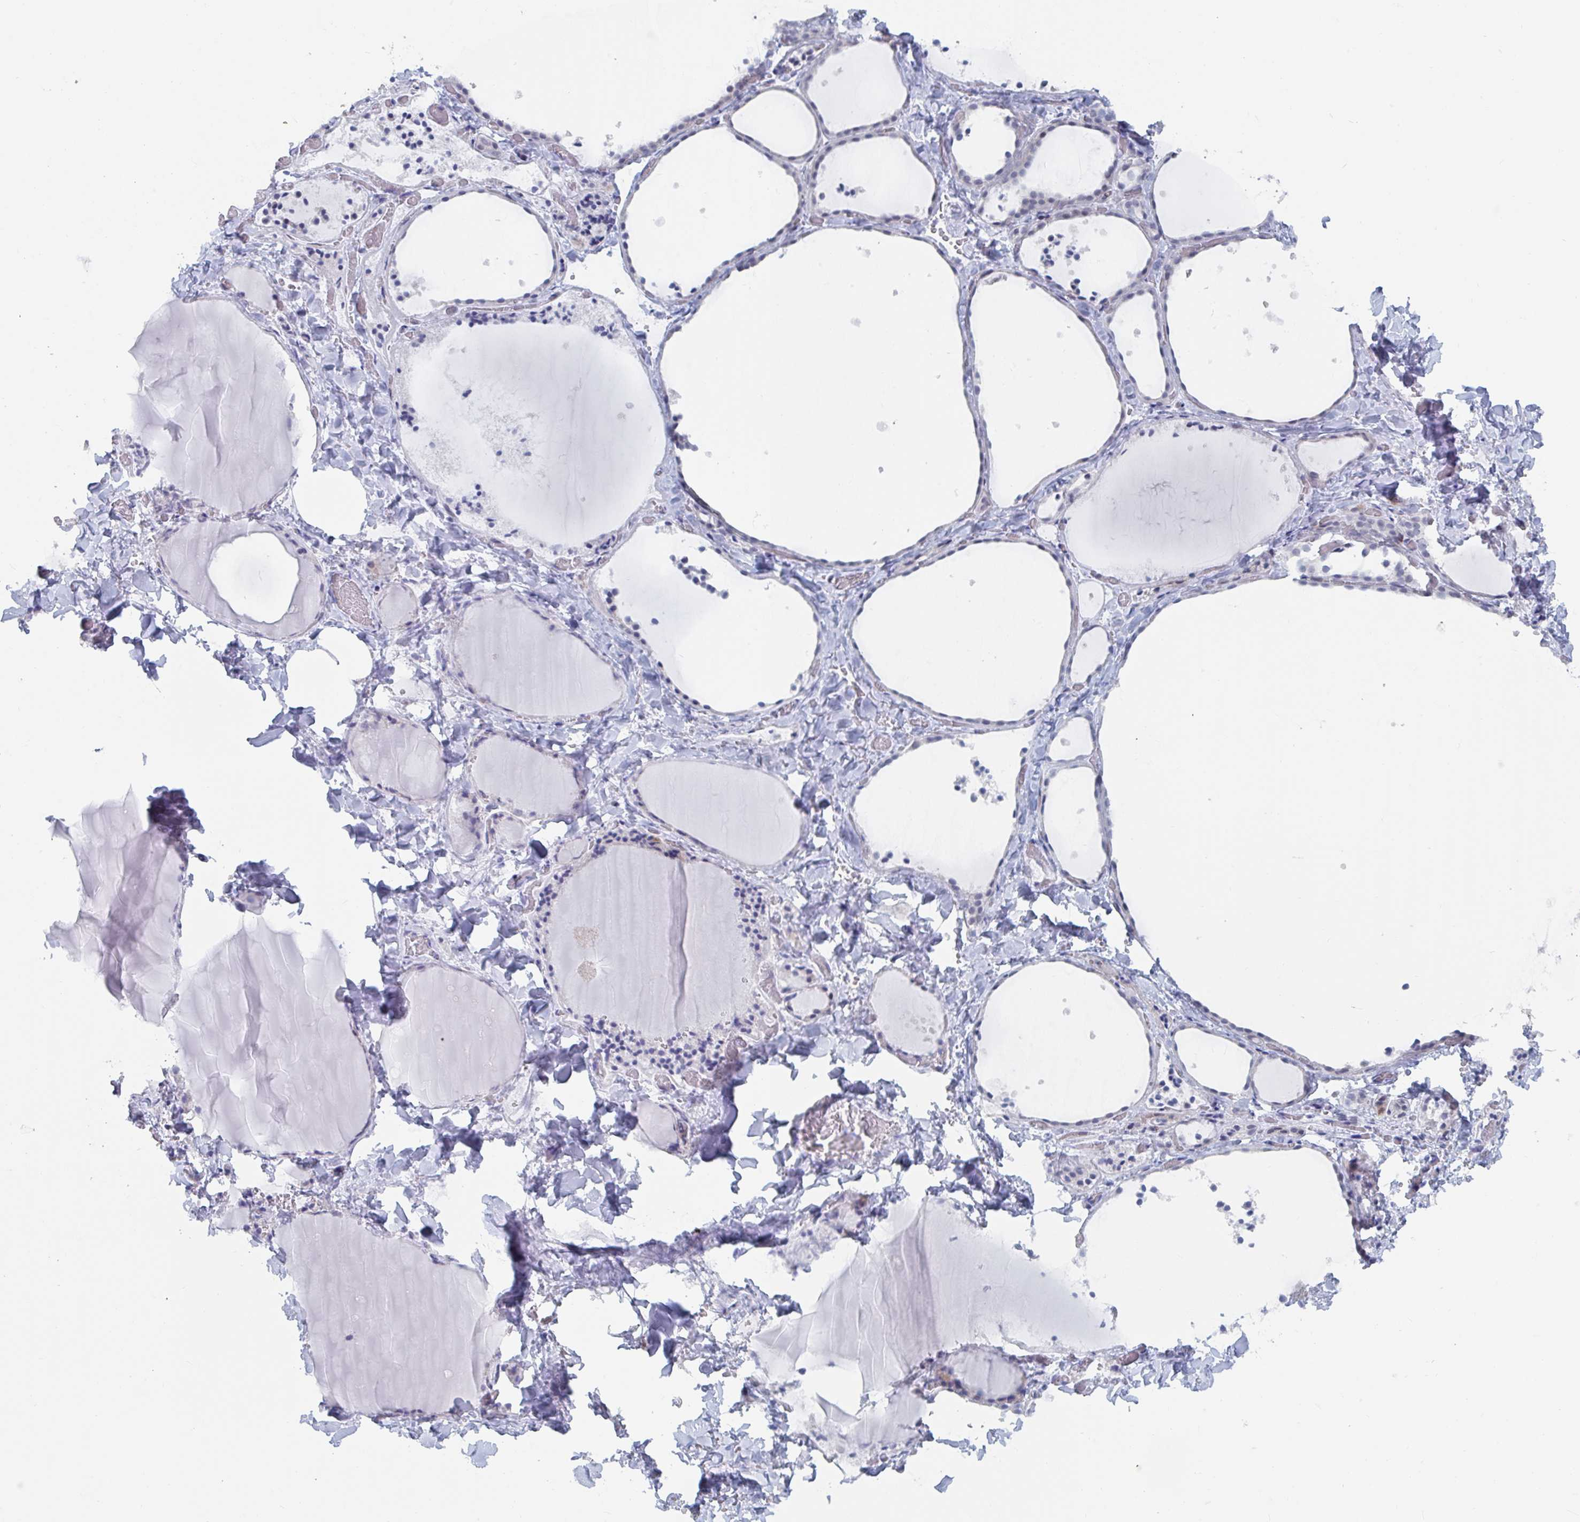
{"staining": {"intensity": "weak", "quantity": "<25%", "location": "nuclear"}, "tissue": "thyroid gland", "cell_type": "Glandular cells", "image_type": "normal", "snomed": [{"axis": "morphology", "description": "Normal tissue, NOS"}, {"axis": "topography", "description": "Thyroid gland"}], "caption": "The immunohistochemistry micrograph has no significant positivity in glandular cells of thyroid gland.", "gene": "NR1H2", "patient": {"sex": "female", "age": 36}}